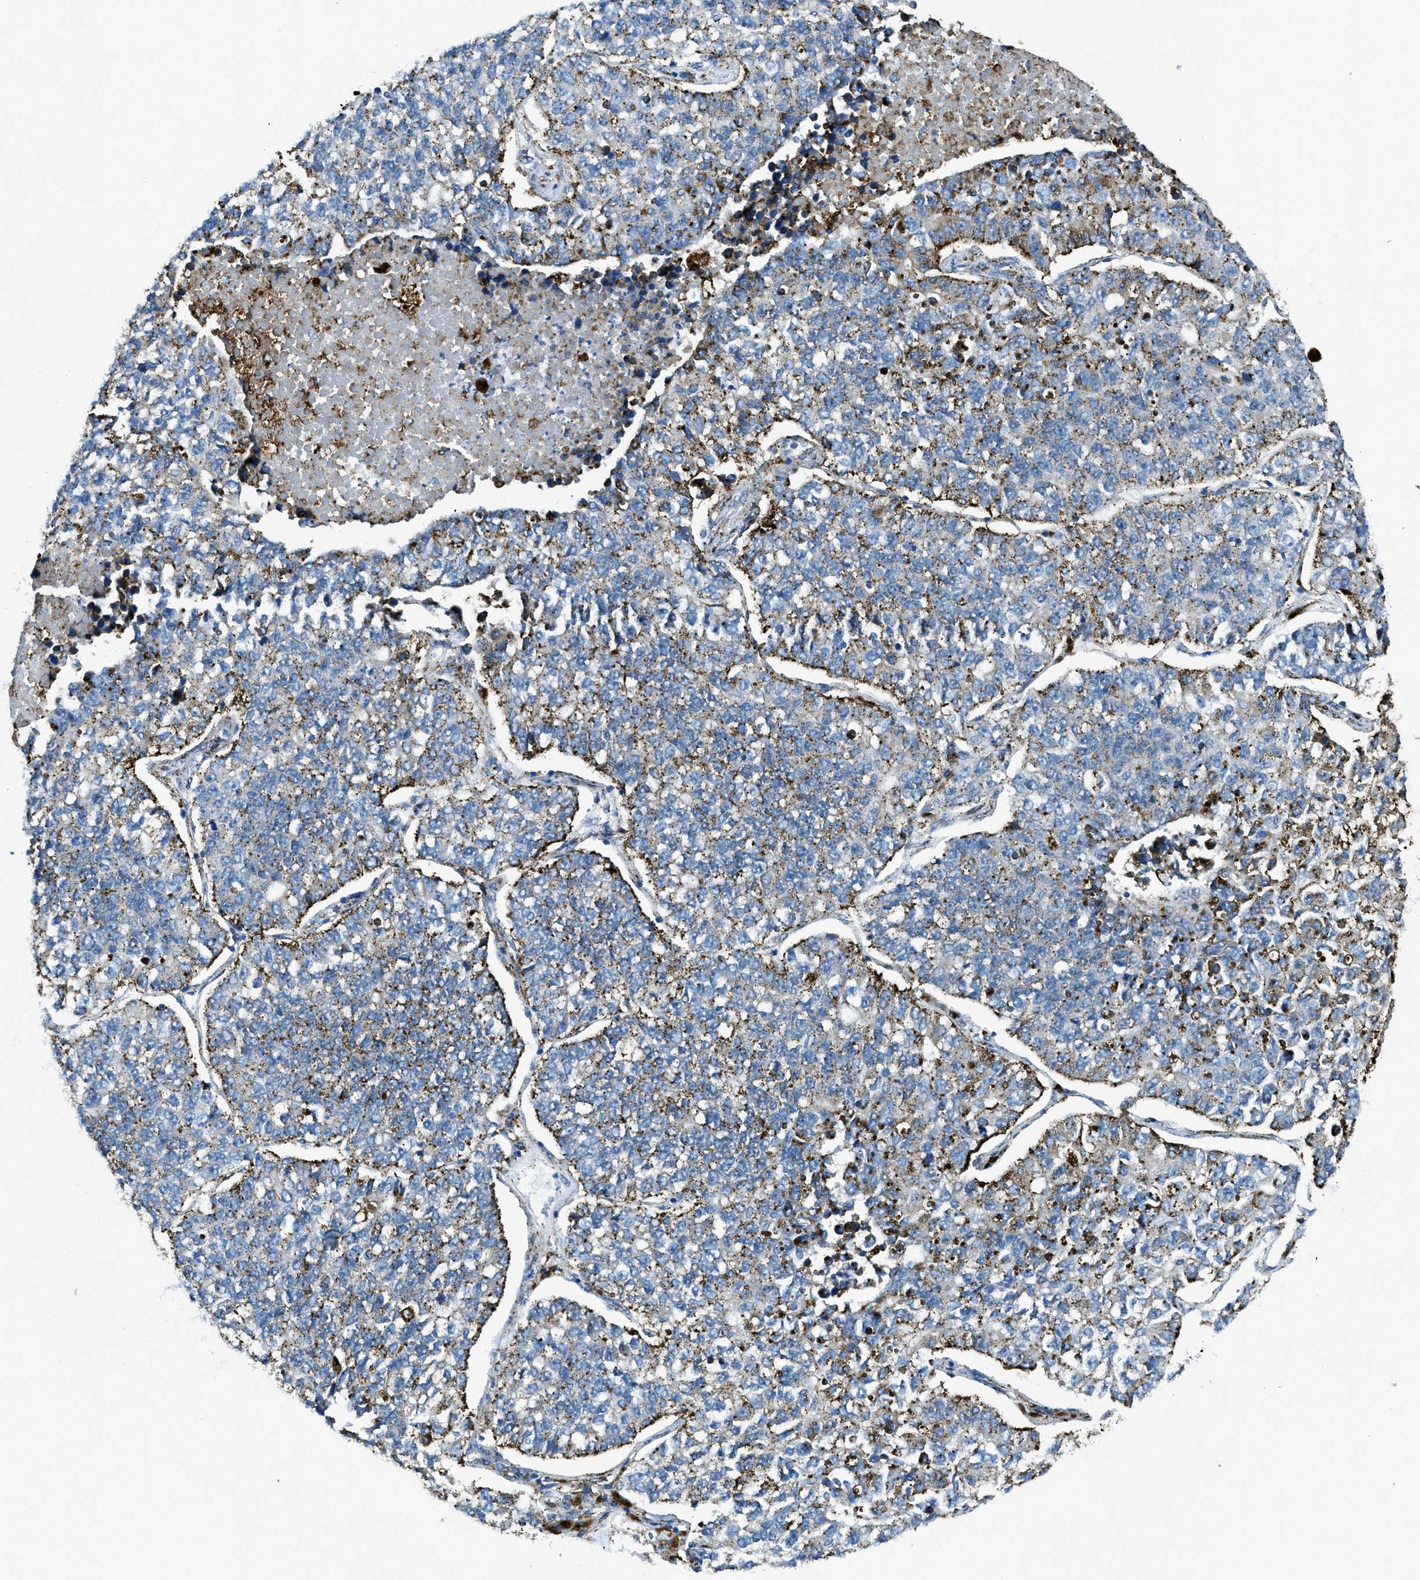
{"staining": {"intensity": "moderate", "quantity": ">75%", "location": "cytoplasmic/membranous"}, "tissue": "lung cancer", "cell_type": "Tumor cells", "image_type": "cancer", "snomed": [{"axis": "morphology", "description": "Adenocarcinoma, NOS"}, {"axis": "topography", "description": "Lung"}], "caption": "IHC image of human lung cancer stained for a protein (brown), which reveals medium levels of moderate cytoplasmic/membranous staining in about >75% of tumor cells.", "gene": "SCARB2", "patient": {"sex": "male", "age": 49}}